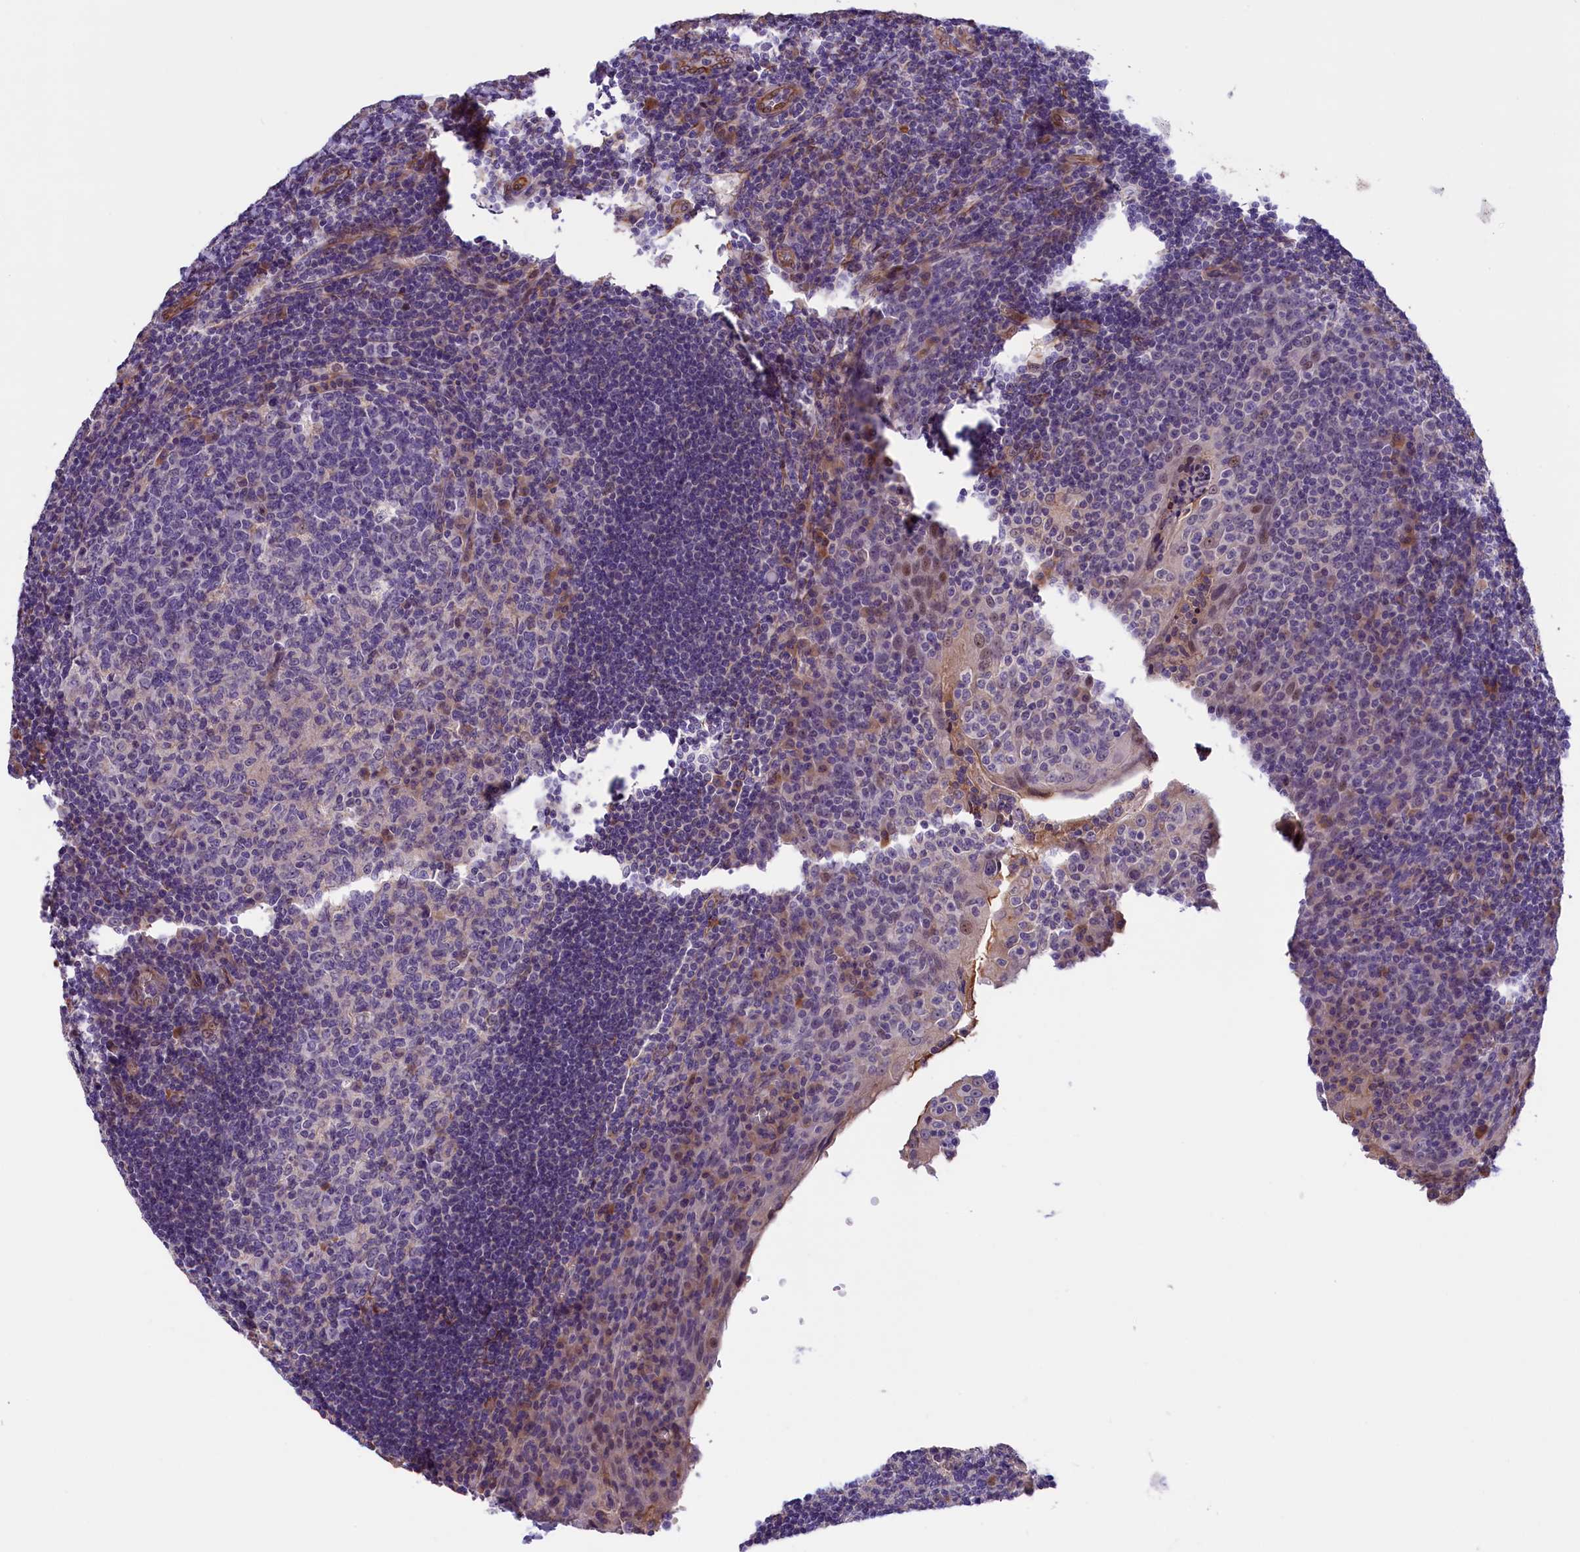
{"staining": {"intensity": "weak", "quantity": "<25%", "location": "cytoplasmic/membranous"}, "tissue": "tonsil", "cell_type": "Germinal center cells", "image_type": "normal", "snomed": [{"axis": "morphology", "description": "Normal tissue, NOS"}, {"axis": "topography", "description": "Tonsil"}], "caption": "This photomicrograph is of unremarkable tonsil stained with immunohistochemistry (IHC) to label a protein in brown with the nuclei are counter-stained blue. There is no staining in germinal center cells.", "gene": "CCDC32", "patient": {"sex": "male", "age": 17}}